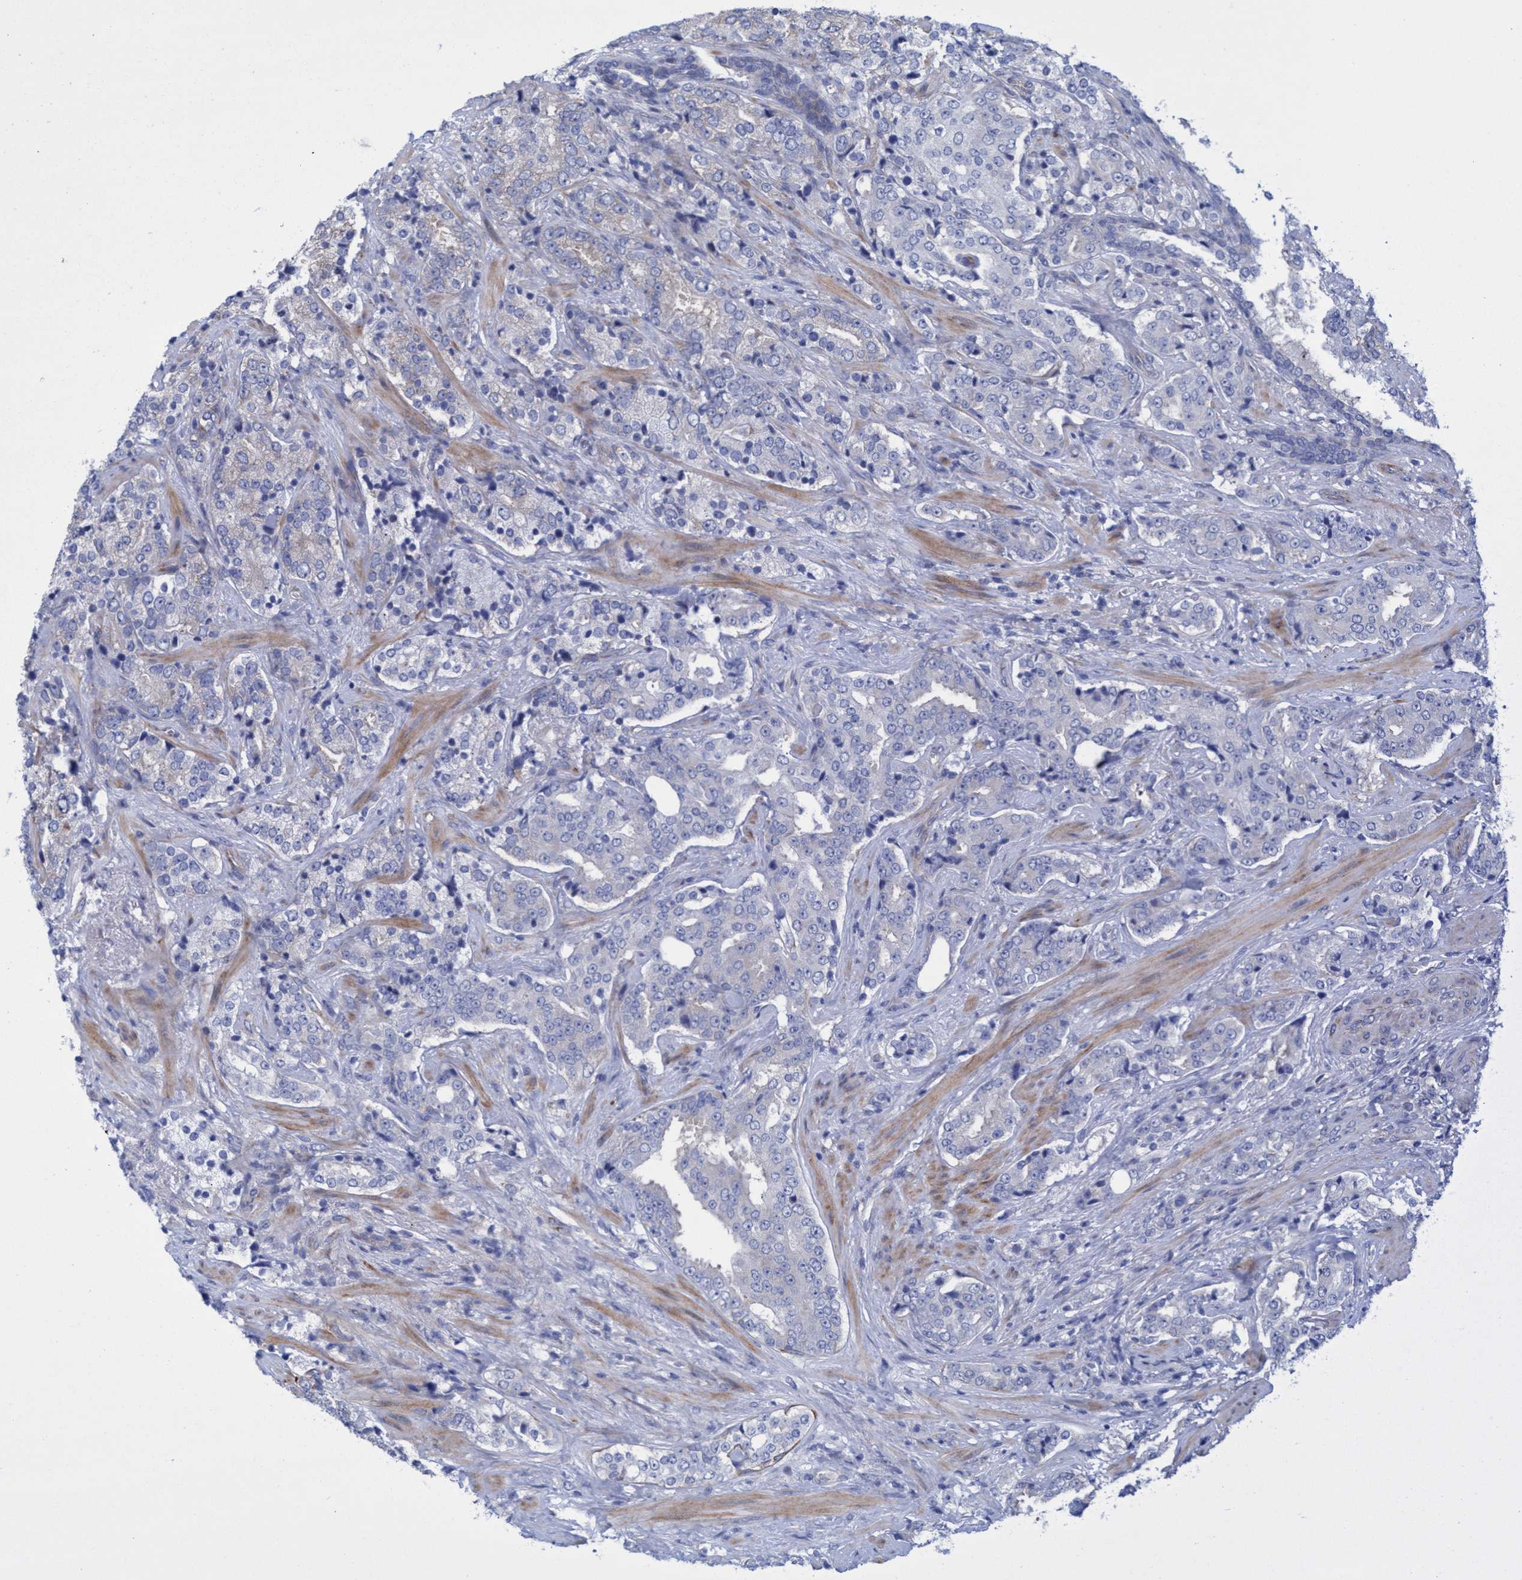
{"staining": {"intensity": "negative", "quantity": "none", "location": "none"}, "tissue": "prostate cancer", "cell_type": "Tumor cells", "image_type": "cancer", "snomed": [{"axis": "morphology", "description": "Adenocarcinoma, High grade"}, {"axis": "topography", "description": "Prostate"}], "caption": "High power microscopy image of an immunohistochemistry (IHC) micrograph of prostate cancer (adenocarcinoma (high-grade)), revealing no significant positivity in tumor cells. (DAB immunohistochemistry (IHC), high magnification).", "gene": "R3HCC1", "patient": {"sex": "male", "age": 71}}